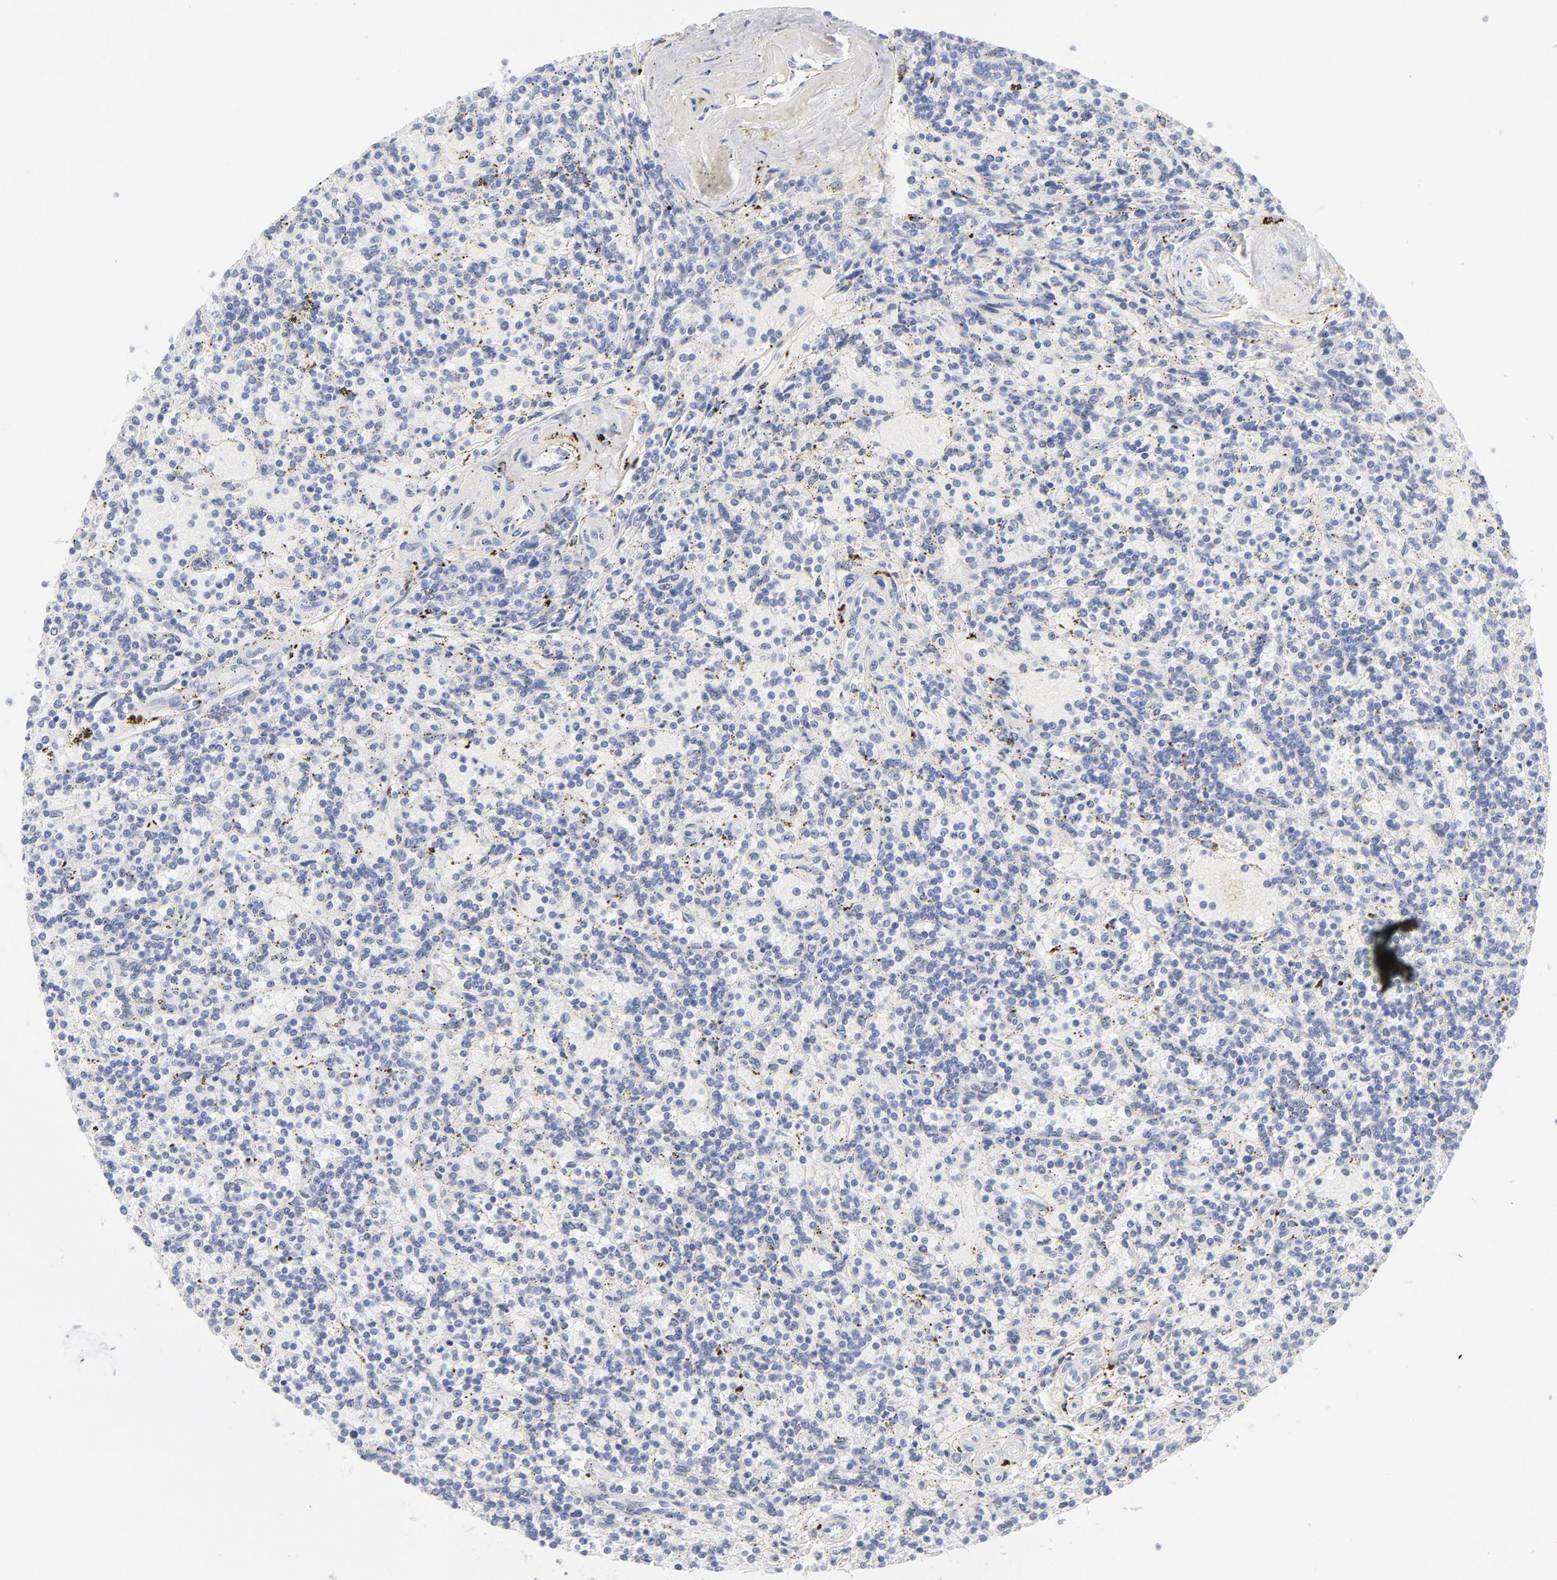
{"staining": {"intensity": "negative", "quantity": "none", "location": "none"}, "tissue": "lymphoma", "cell_type": "Tumor cells", "image_type": "cancer", "snomed": [{"axis": "morphology", "description": "Malignant lymphoma, non-Hodgkin's type, Low grade"}, {"axis": "topography", "description": "Spleen"}], "caption": "This is a image of immunohistochemistry staining of lymphoma, which shows no positivity in tumor cells.", "gene": "C3", "patient": {"sex": "male", "age": 73}}